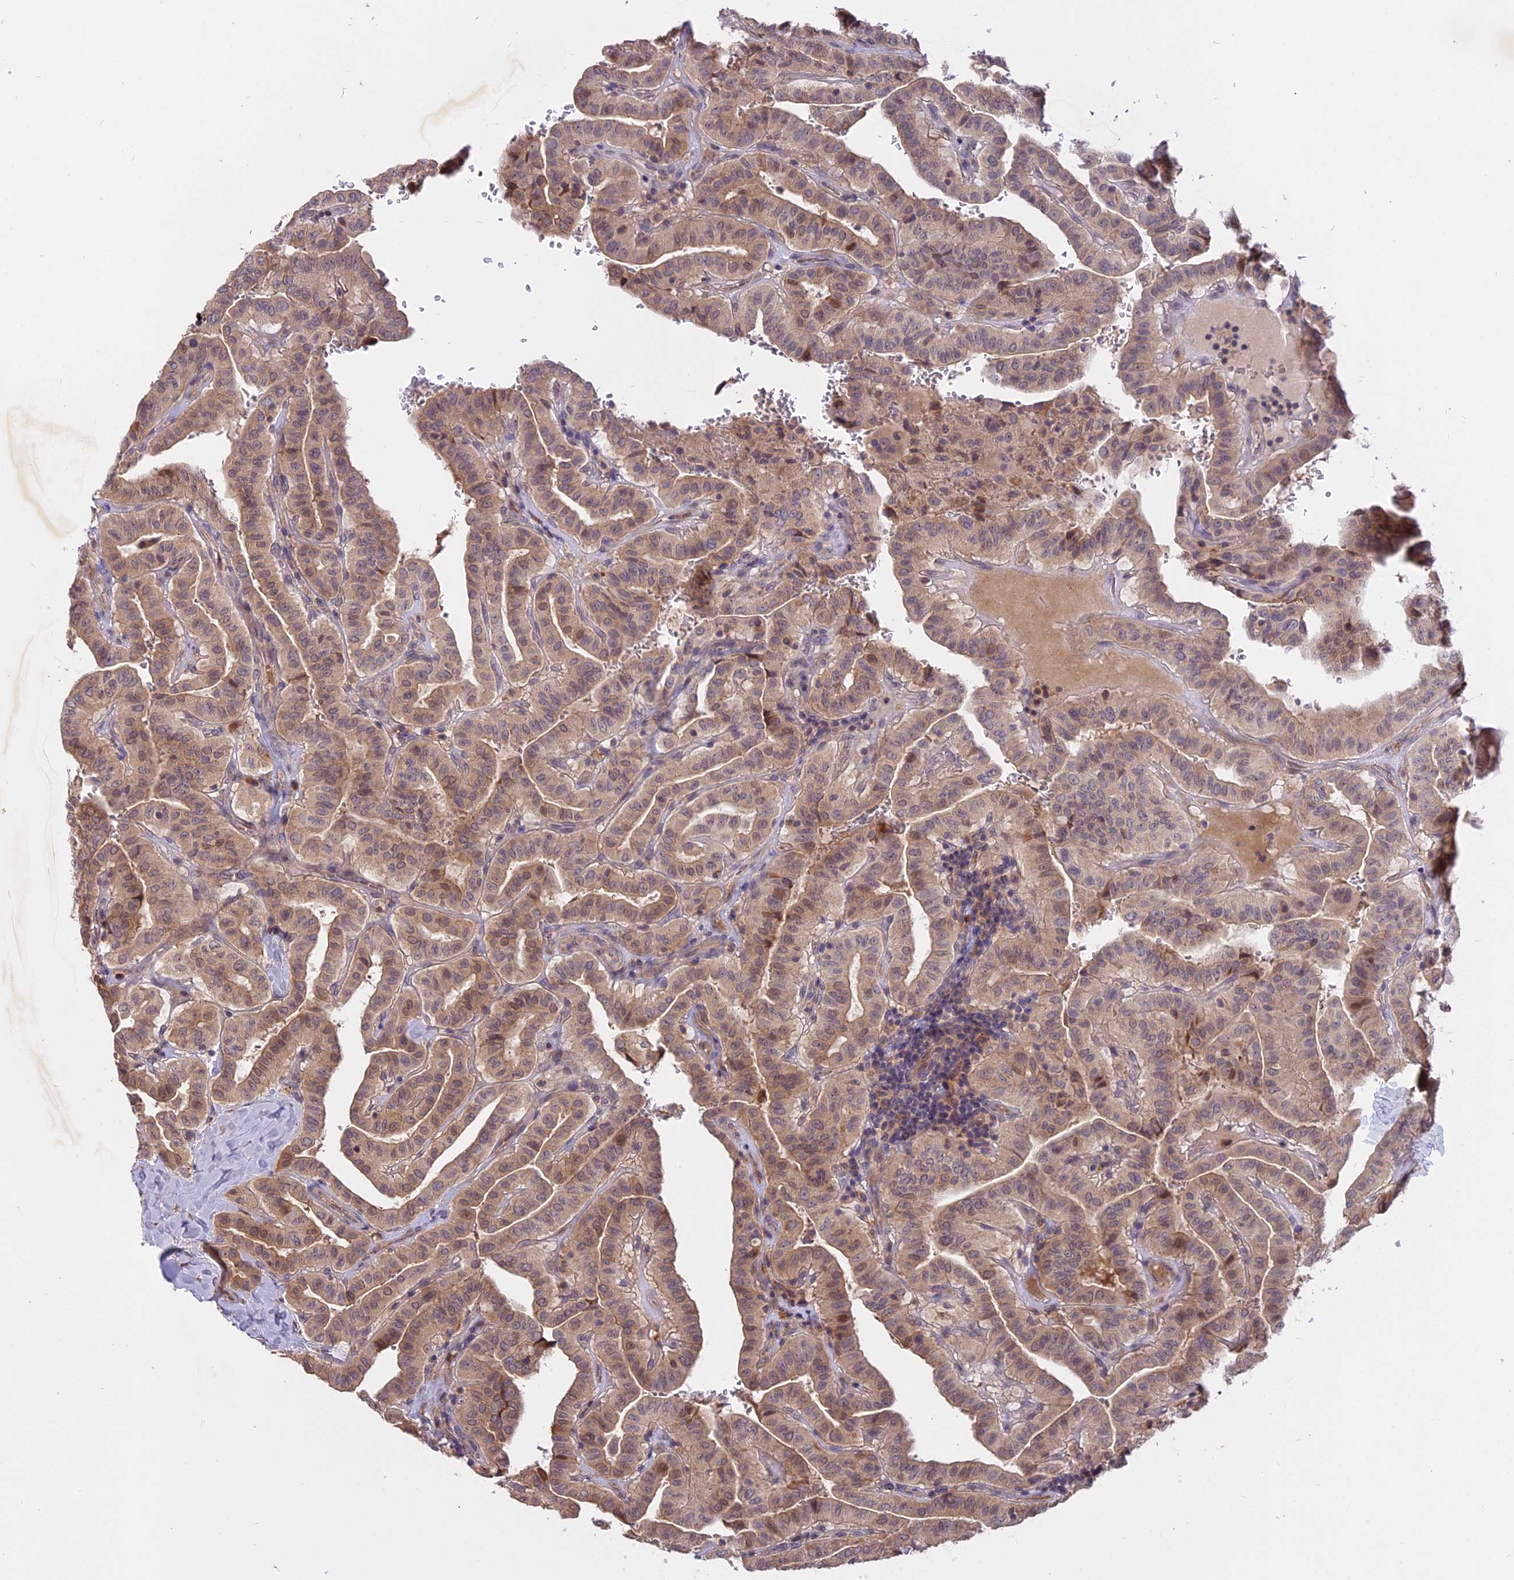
{"staining": {"intensity": "weak", "quantity": ">75%", "location": "cytoplasmic/membranous,nuclear"}, "tissue": "thyroid cancer", "cell_type": "Tumor cells", "image_type": "cancer", "snomed": [{"axis": "morphology", "description": "Papillary adenocarcinoma, NOS"}, {"axis": "topography", "description": "Thyroid gland"}], "caption": "This is a micrograph of IHC staining of papillary adenocarcinoma (thyroid), which shows weak positivity in the cytoplasmic/membranous and nuclear of tumor cells.", "gene": "MEMO1", "patient": {"sex": "male", "age": 77}}